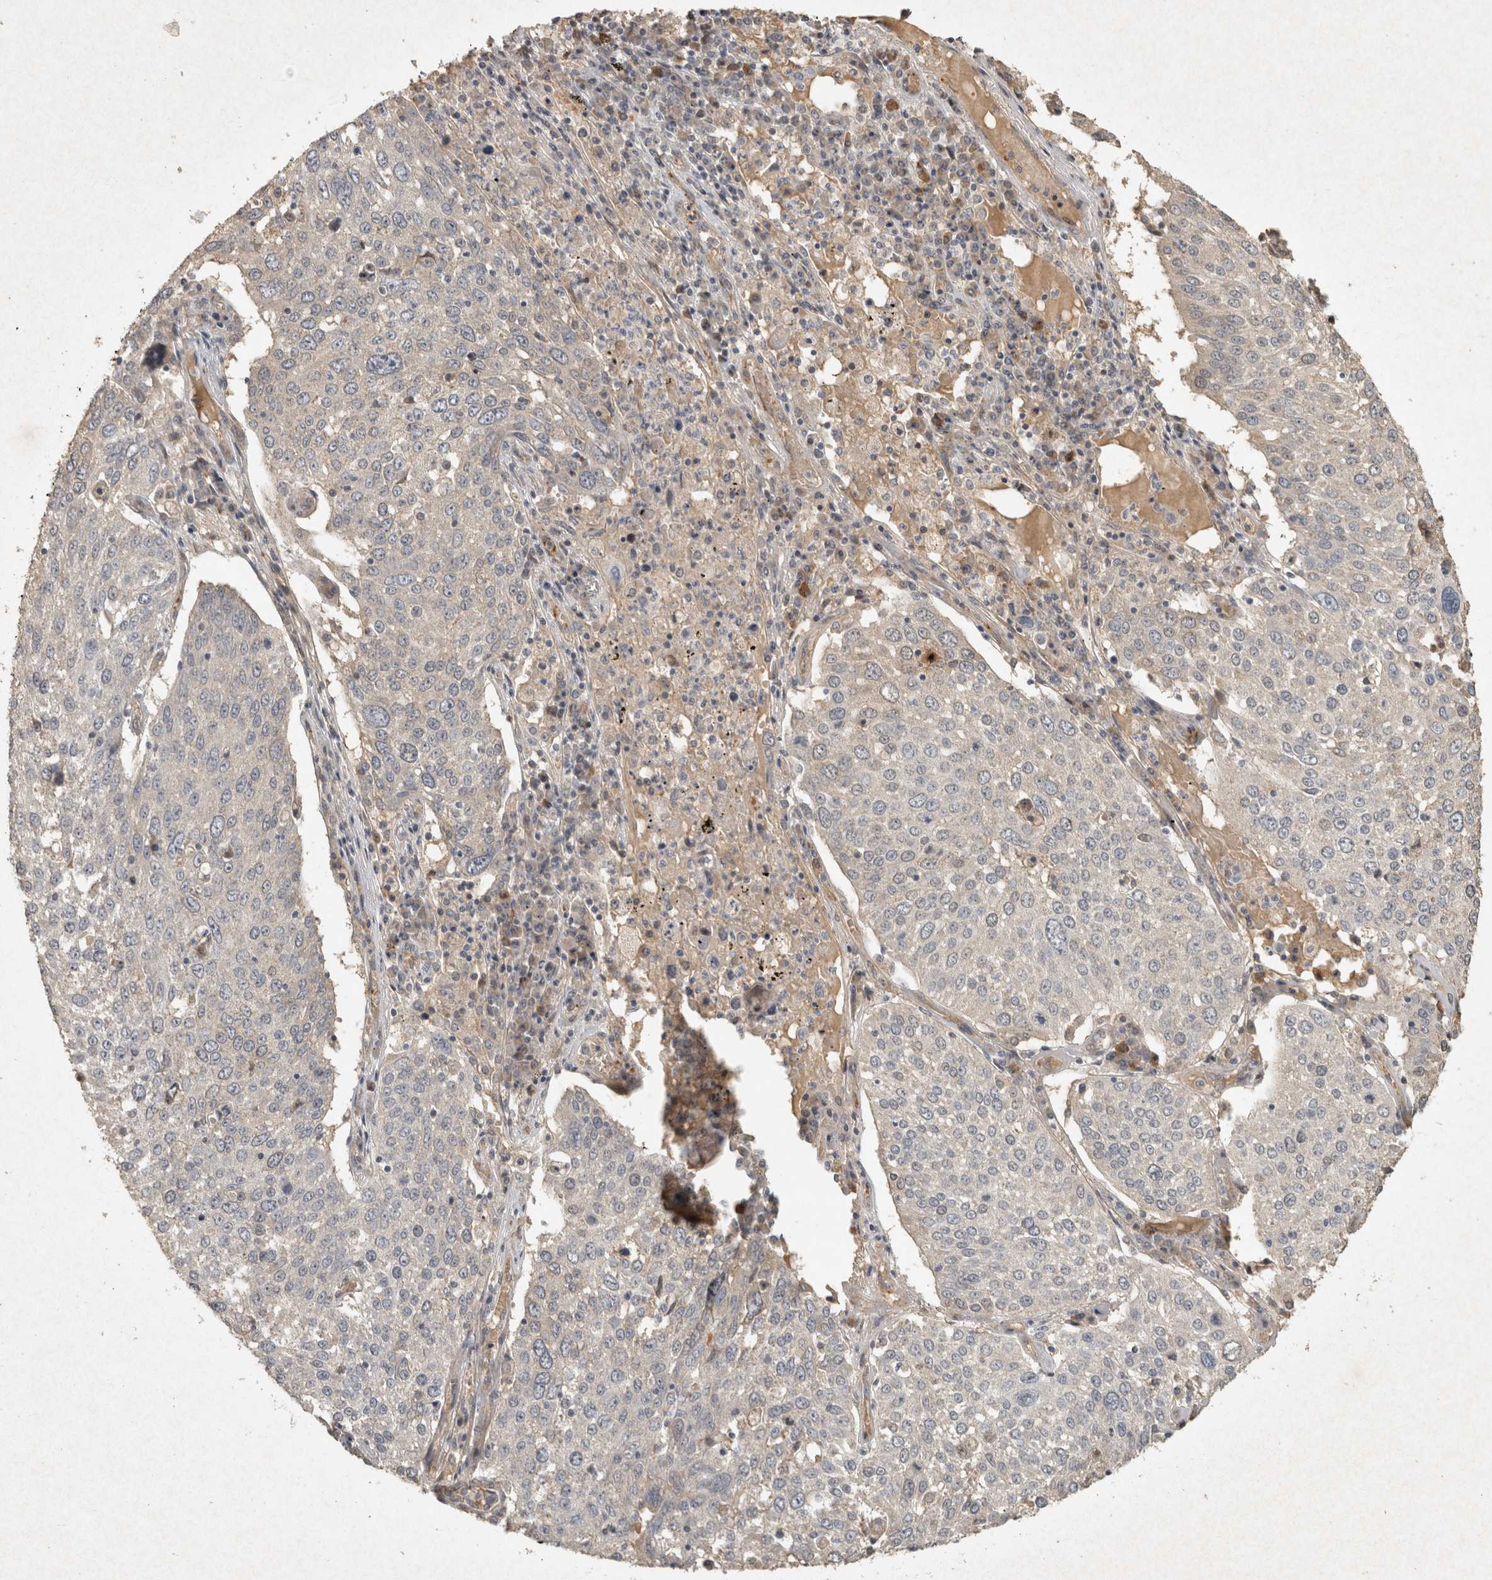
{"staining": {"intensity": "negative", "quantity": "none", "location": "none"}, "tissue": "lung cancer", "cell_type": "Tumor cells", "image_type": "cancer", "snomed": [{"axis": "morphology", "description": "Squamous cell carcinoma, NOS"}, {"axis": "topography", "description": "Lung"}], "caption": "An immunohistochemistry image of lung squamous cell carcinoma is shown. There is no staining in tumor cells of lung squamous cell carcinoma. The staining is performed using DAB (3,3'-diaminobenzidine) brown chromogen with nuclei counter-stained in using hematoxylin.", "gene": "OSTN", "patient": {"sex": "male", "age": 65}}